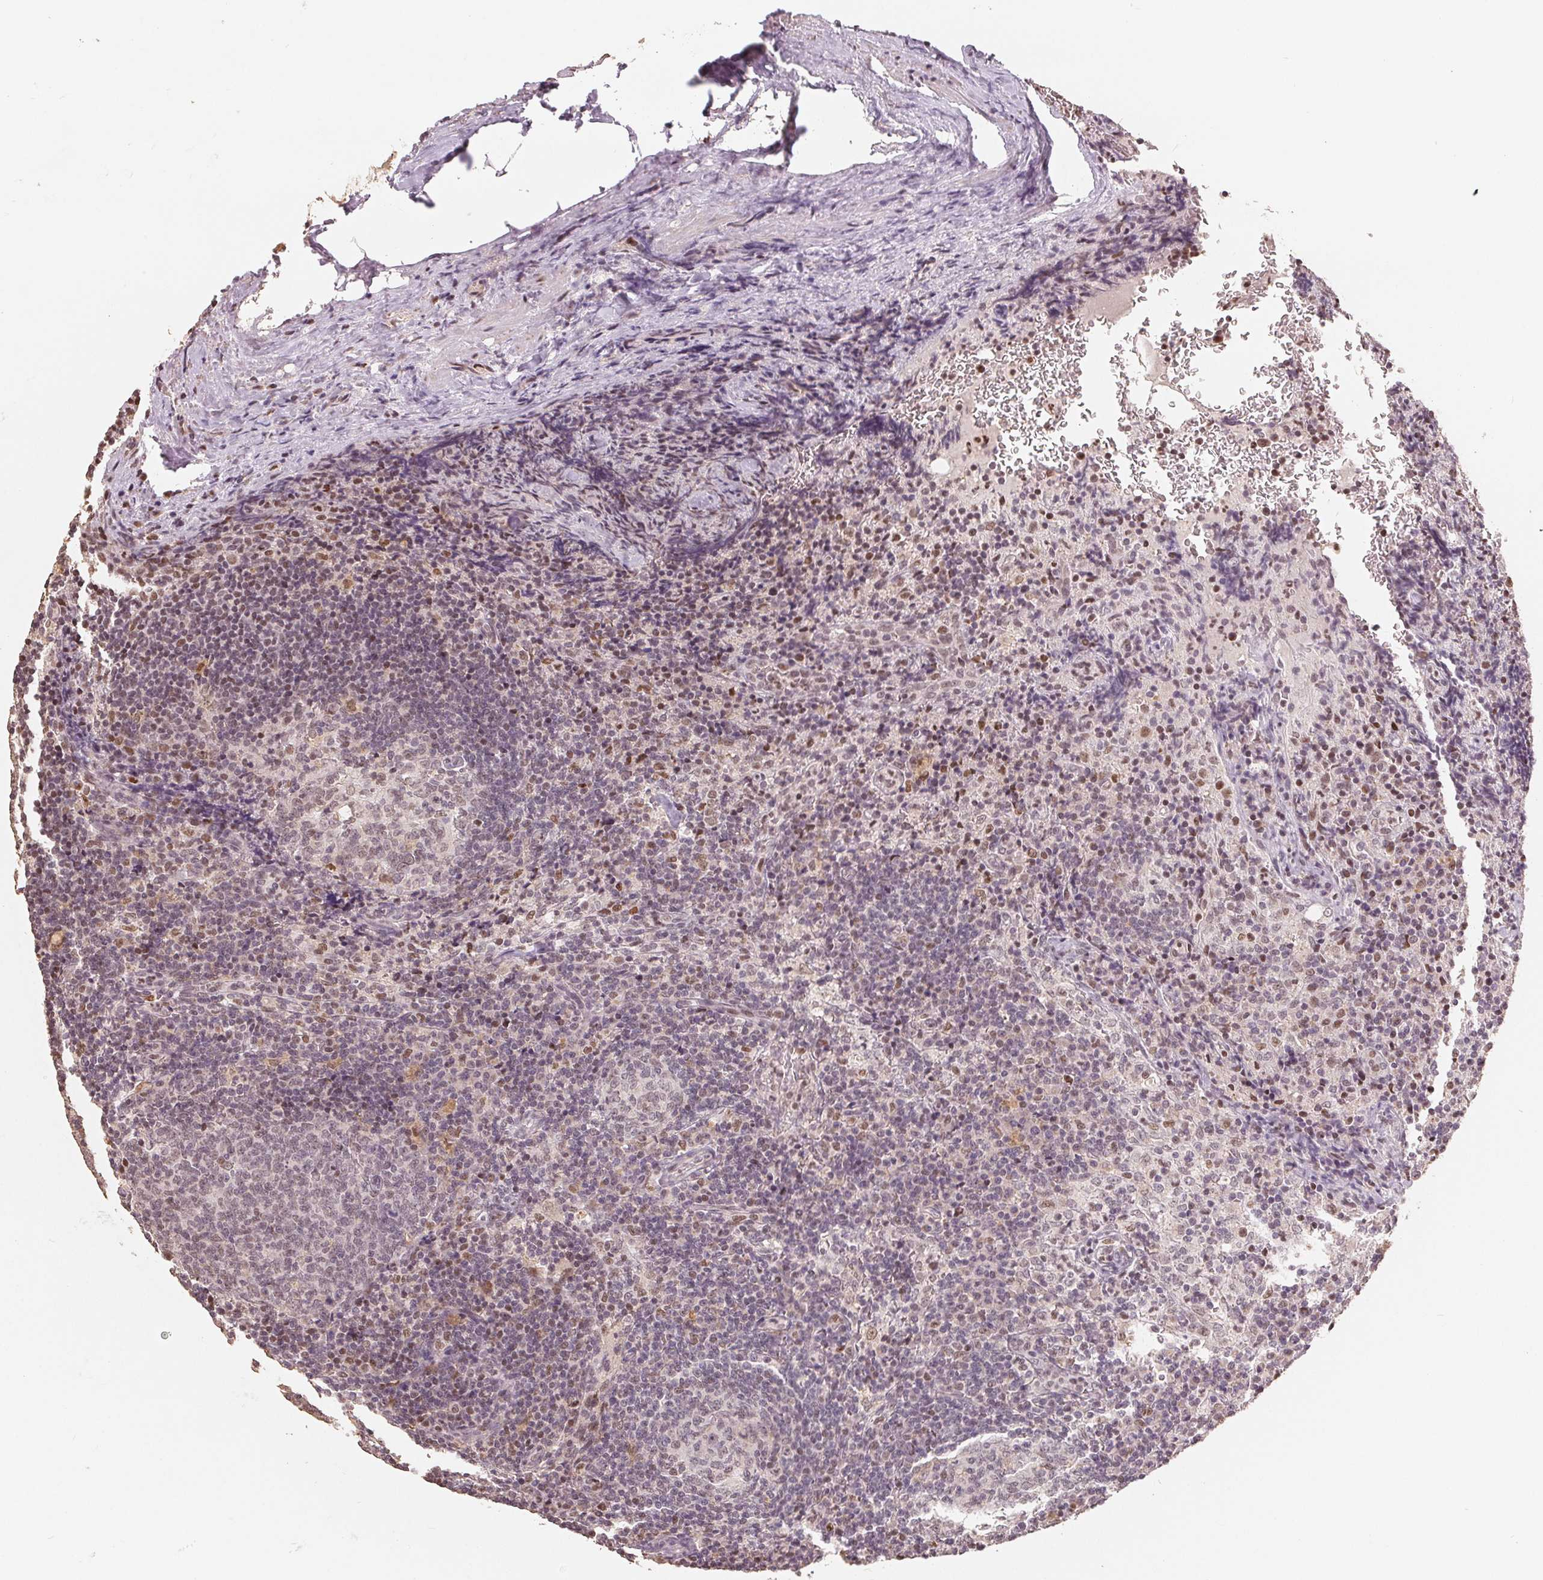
{"staining": {"intensity": "negative", "quantity": "none", "location": "none"}, "tissue": "lymph node", "cell_type": "Germinal center cells", "image_type": "normal", "snomed": [{"axis": "morphology", "description": "Normal tissue, NOS"}, {"axis": "topography", "description": "Lymph node"}], "caption": "Human lymph node stained for a protein using immunohistochemistry (IHC) demonstrates no staining in germinal center cells.", "gene": "CCDC138", "patient": {"sex": "male", "age": 67}}